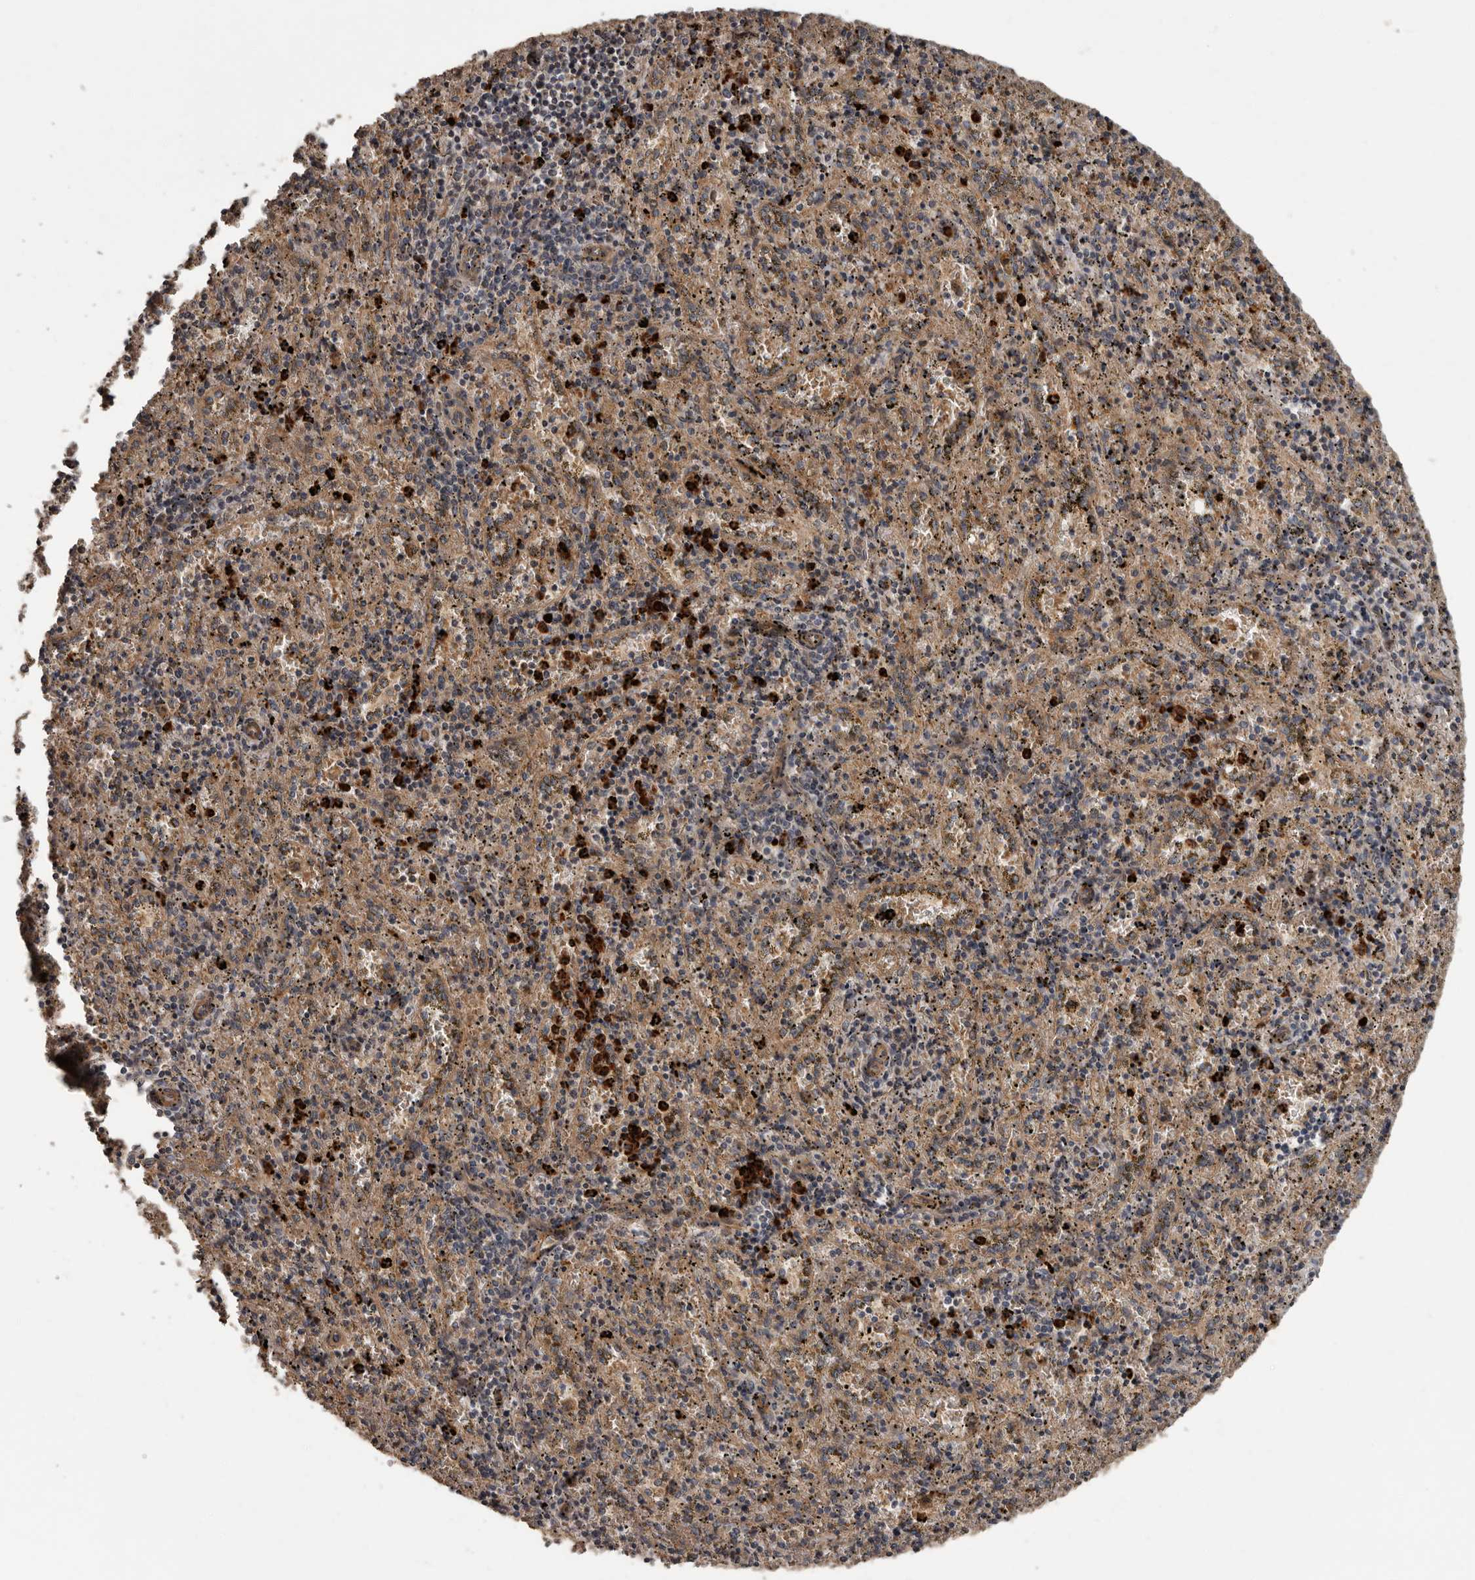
{"staining": {"intensity": "moderate", "quantity": "25%-75%", "location": "cytoplasmic/membranous"}, "tissue": "spleen", "cell_type": "Cells in red pulp", "image_type": "normal", "snomed": [{"axis": "morphology", "description": "Normal tissue, NOS"}, {"axis": "topography", "description": "Spleen"}], "caption": "Immunohistochemistry micrograph of unremarkable spleen: human spleen stained using IHC displays medium levels of moderate protein expression localized specifically in the cytoplasmic/membranous of cells in red pulp, appearing as a cytoplasmic/membranous brown color.", "gene": "ARHGEF5", "patient": {"sex": "male", "age": 11}}